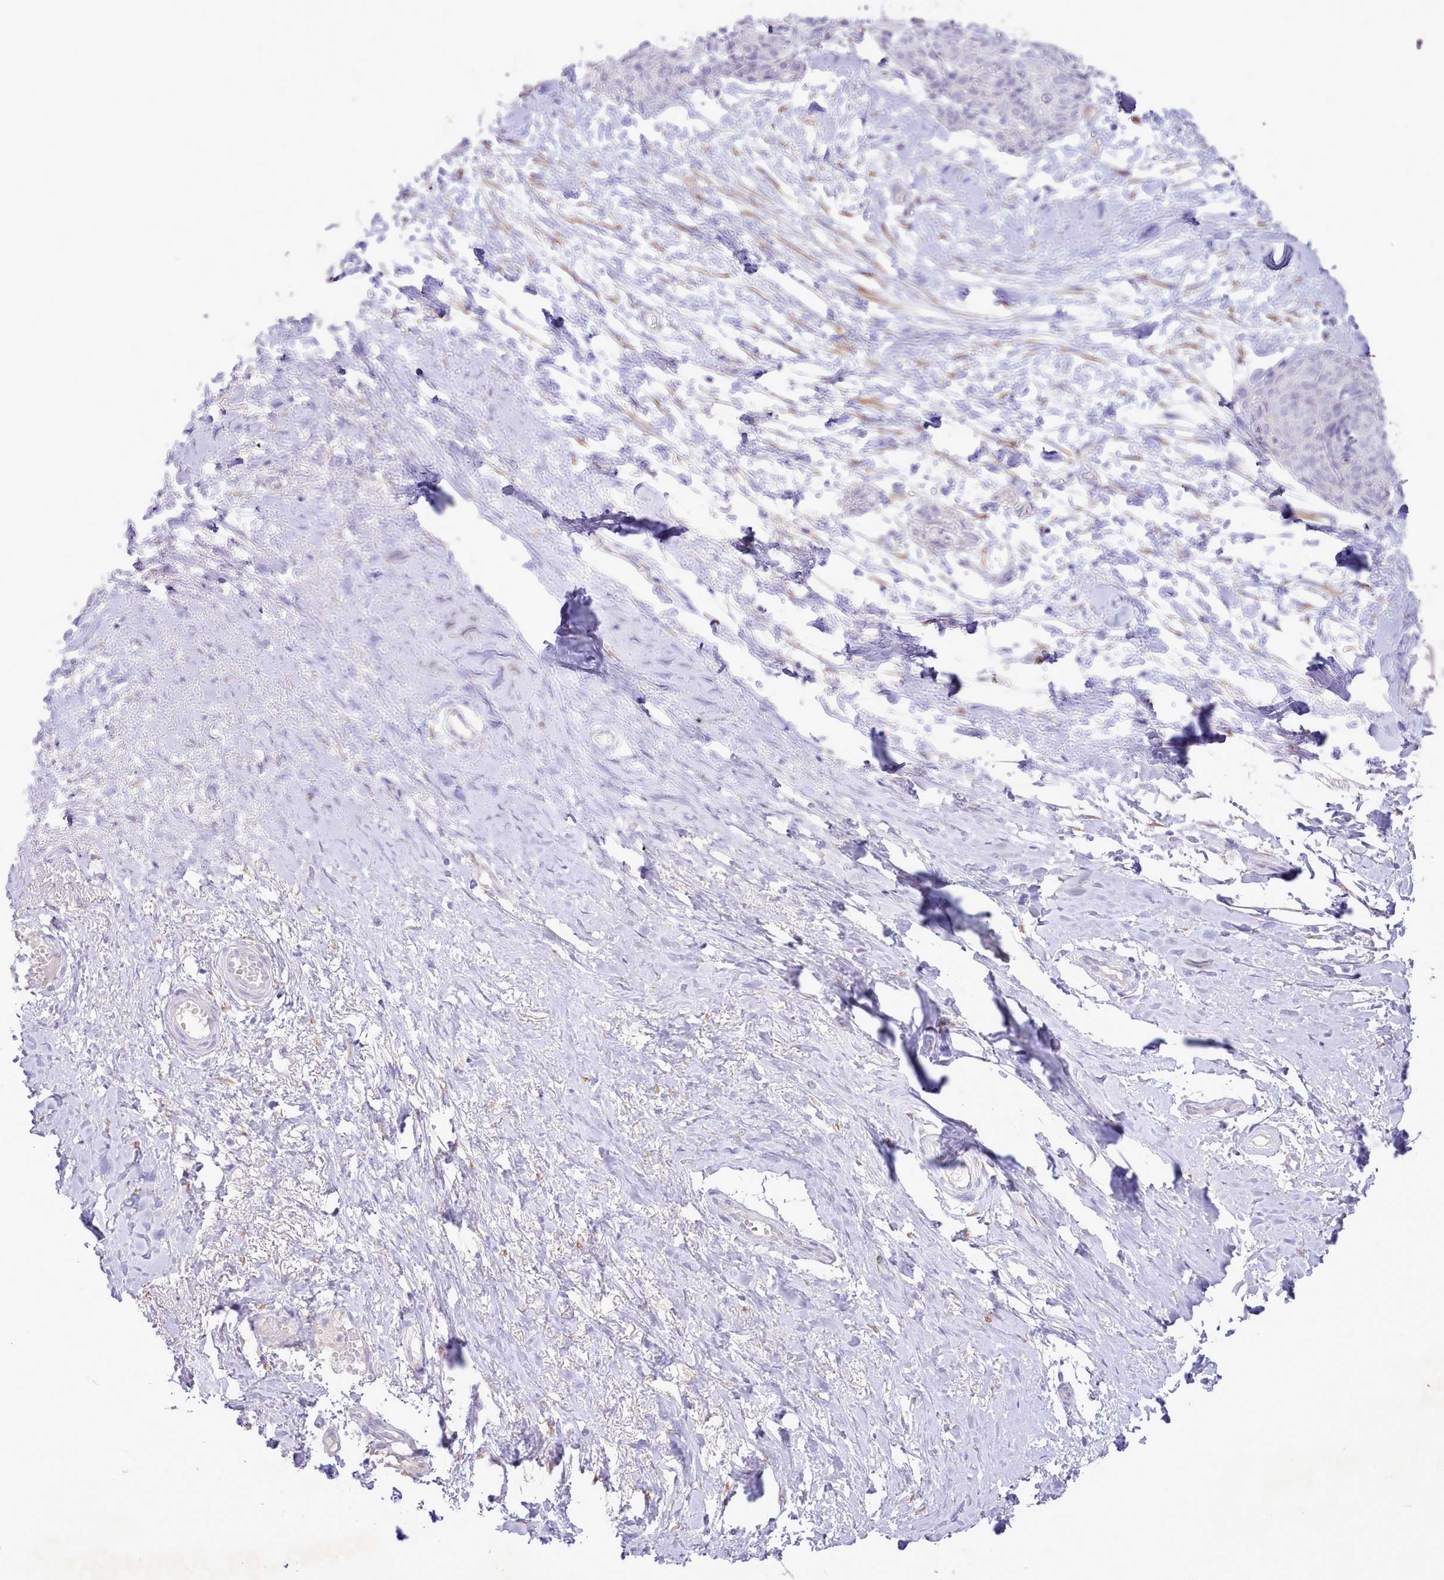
{"staining": {"intensity": "negative", "quantity": "none", "location": "none"}, "tissue": "skin cancer", "cell_type": "Tumor cells", "image_type": "cancer", "snomed": [{"axis": "morphology", "description": "Squamous cell carcinoma, NOS"}, {"axis": "topography", "description": "Skin"}, {"axis": "topography", "description": "Vulva"}], "caption": "An image of human squamous cell carcinoma (skin) is negative for staining in tumor cells. (DAB immunohistochemistry (IHC) with hematoxylin counter stain).", "gene": "CCL1", "patient": {"sex": "female", "age": 85}}